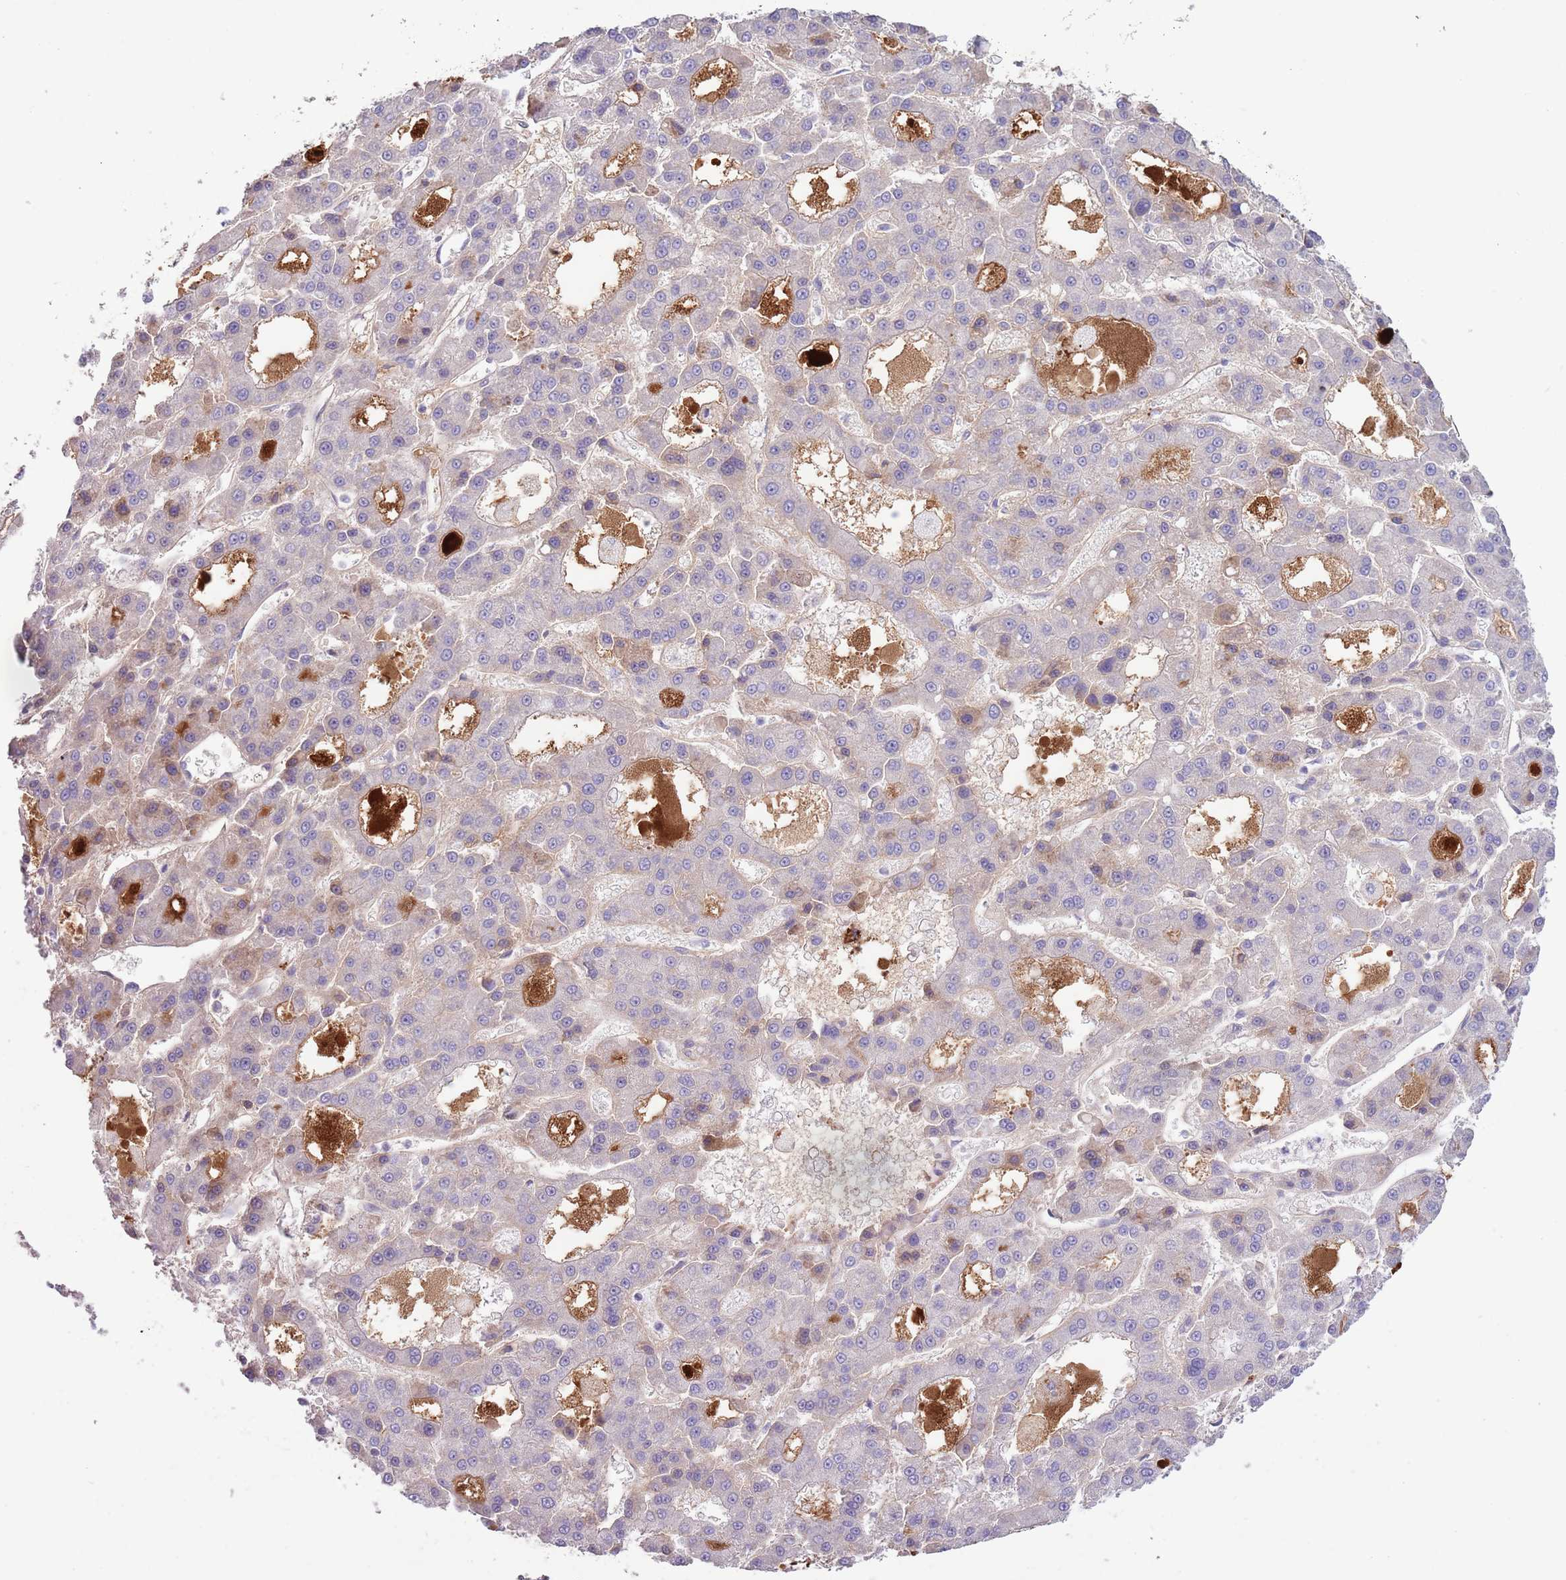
{"staining": {"intensity": "negative", "quantity": "none", "location": "none"}, "tissue": "liver cancer", "cell_type": "Tumor cells", "image_type": "cancer", "snomed": [{"axis": "morphology", "description": "Carcinoma, Hepatocellular, NOS"}, {"axis": "topography", "description": "Liver"}], "caption": "Tumor cells show no significant positivity in liver hepatocellular carcinoma.", "gene": "CFH", "patient": {"sex": "male", "age": 70}}